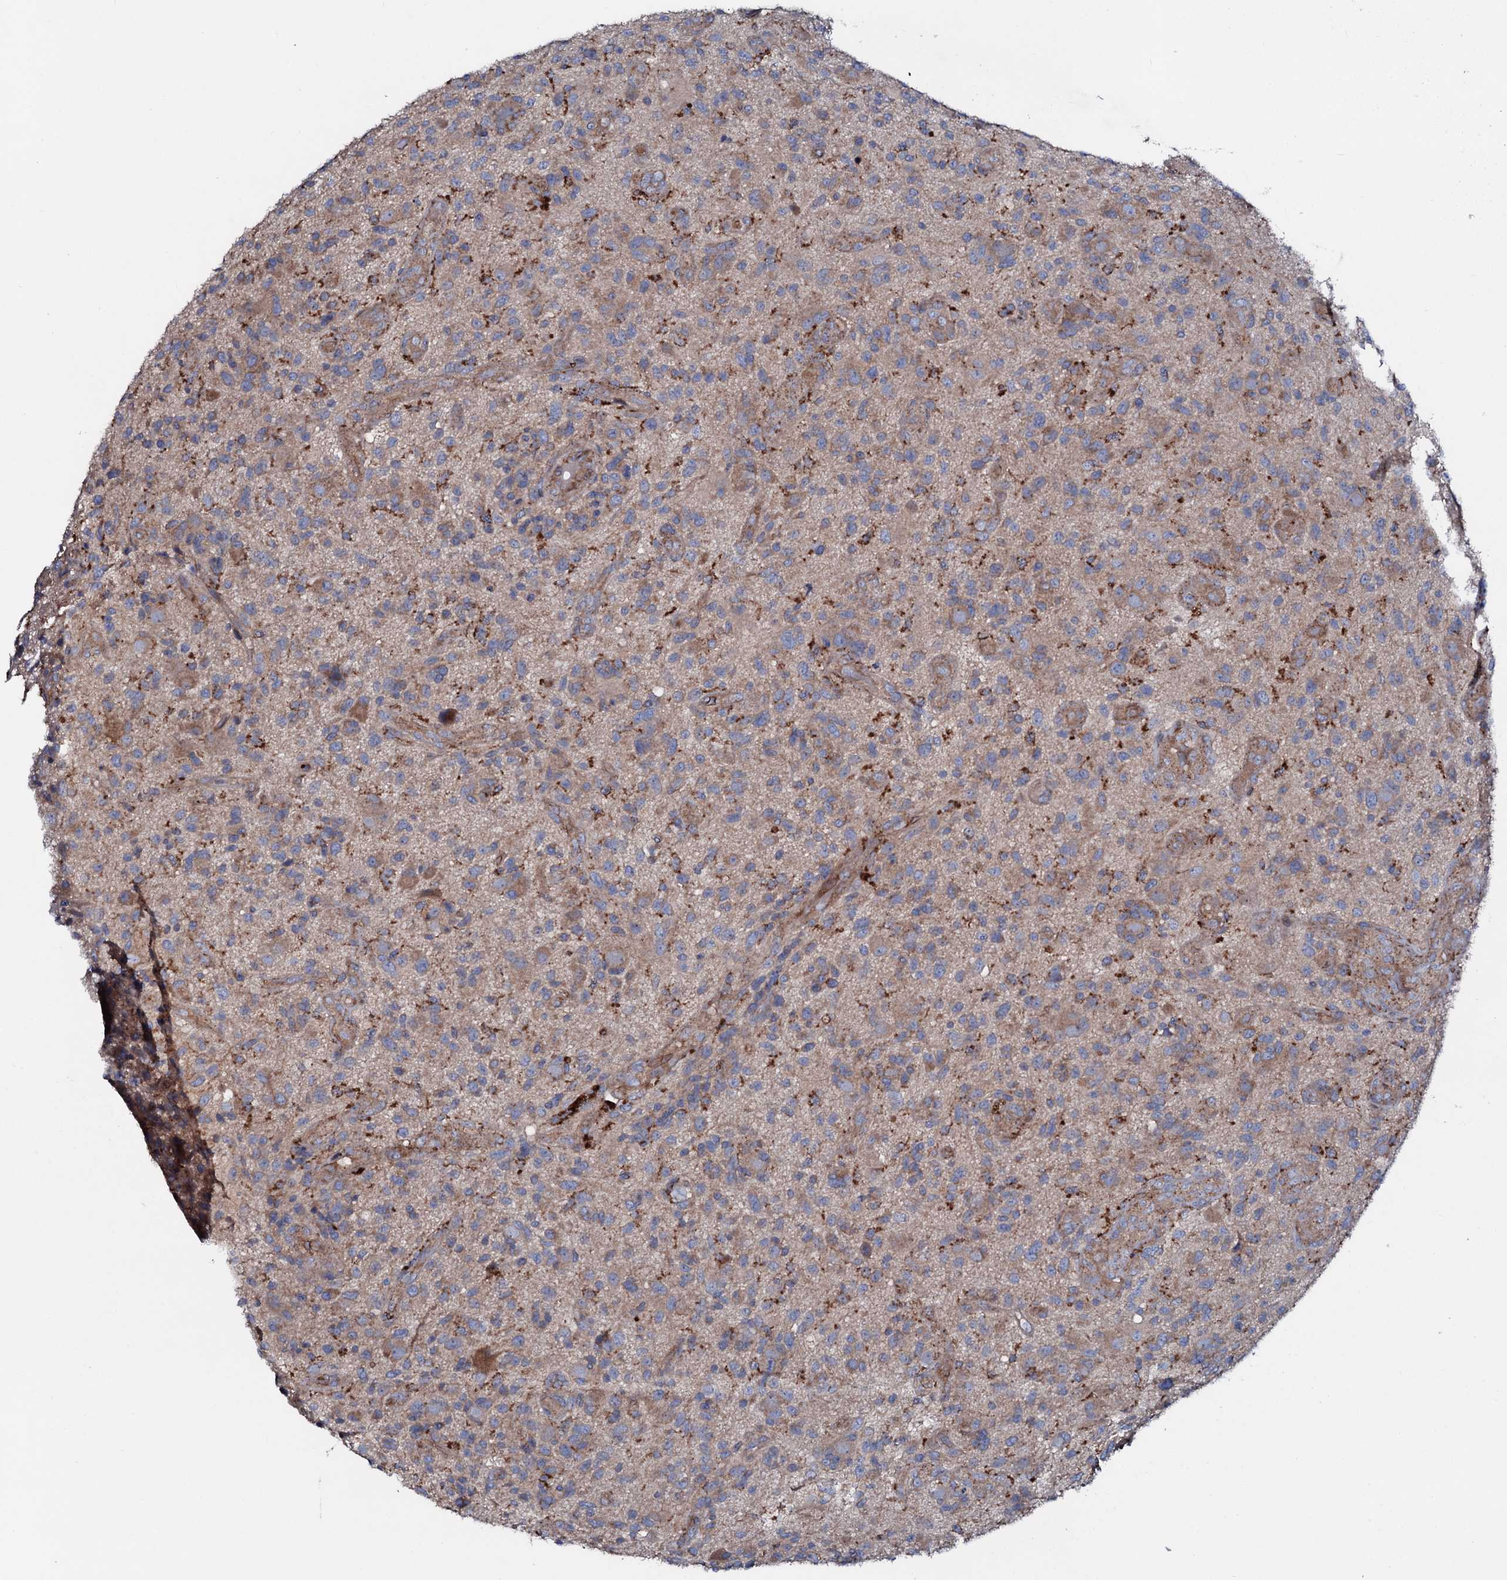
{"staining": {"intensity": "weak", "quantity": ">75%", "location": "cytoplasmic/membranous"}, "tissue": "glioma", "cell_type": "Tumor cells", "image_type": "cancer", "snomed": [{"axis": "morphology", "description": "Glioma, malignant, High grade"}, {"axis": "topography", "description": "Brain"}], "caption": "A brown stain shows weak cytoplasmic/membranous positivity of a protein in malignant glioma (high-grade) tumor cells. Nuclei are stained in blue.", "gene": "P2RX4", "patient": {"sex": "male", "age": 47}}